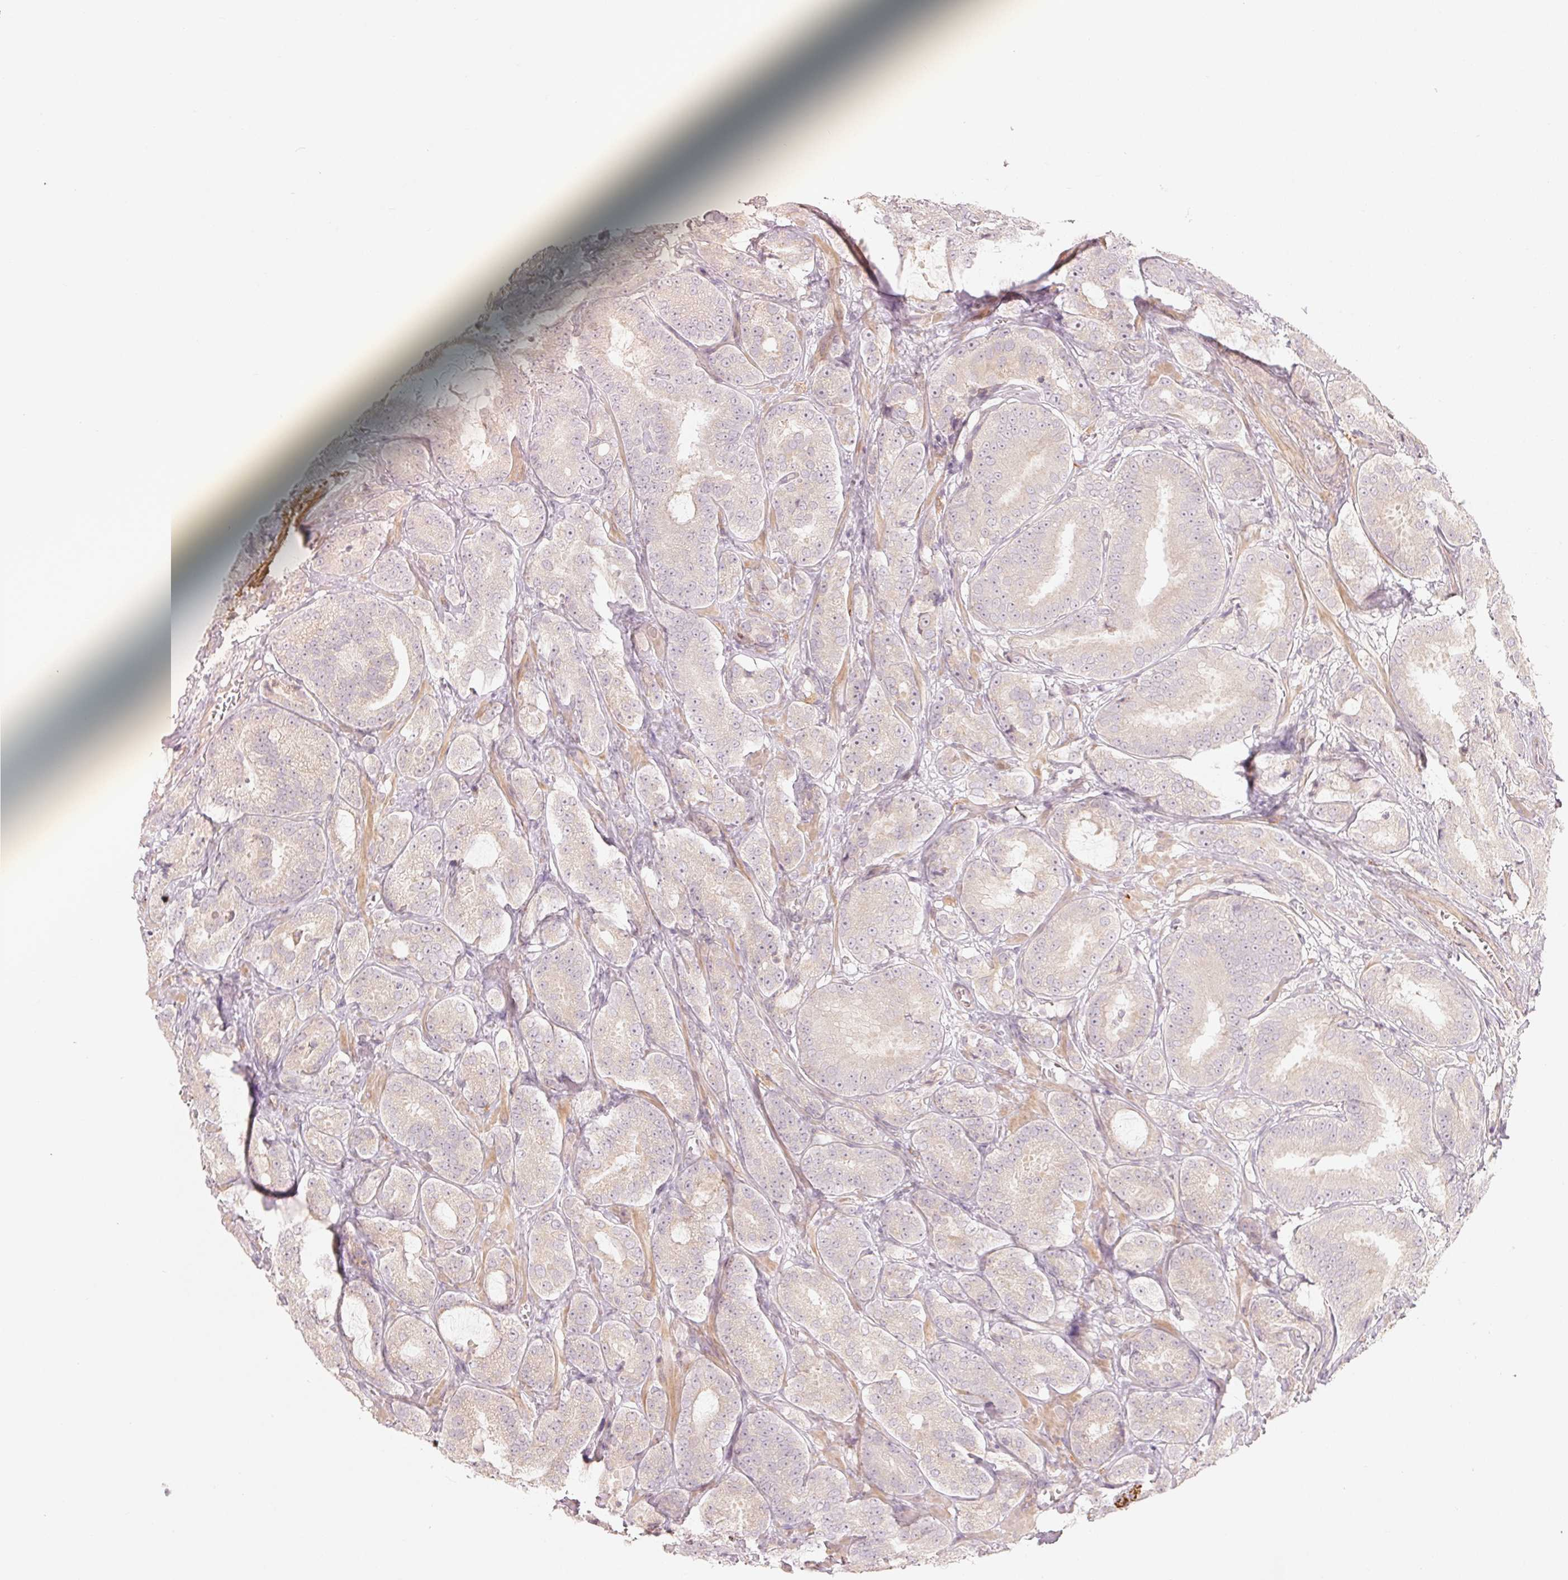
{"staining": {"intensity": "negative", "quantity": "none", "location": "none"}, "tissue": "prostate cancer", "cell_type": "Tumor cells", "image_type": "cancer", "snomed": [{"axis": "morphology", "description": "Adenocarcinoma, High grade"}, {"axis": "topography", "description": "Prostate"}], "caption": "Immunohistochemistry (IHC) of human prostate cancer demonstrates no staining in tumor cells.", "gene": "DENND2C", "patient": {"sex": "male", "age": 64}}